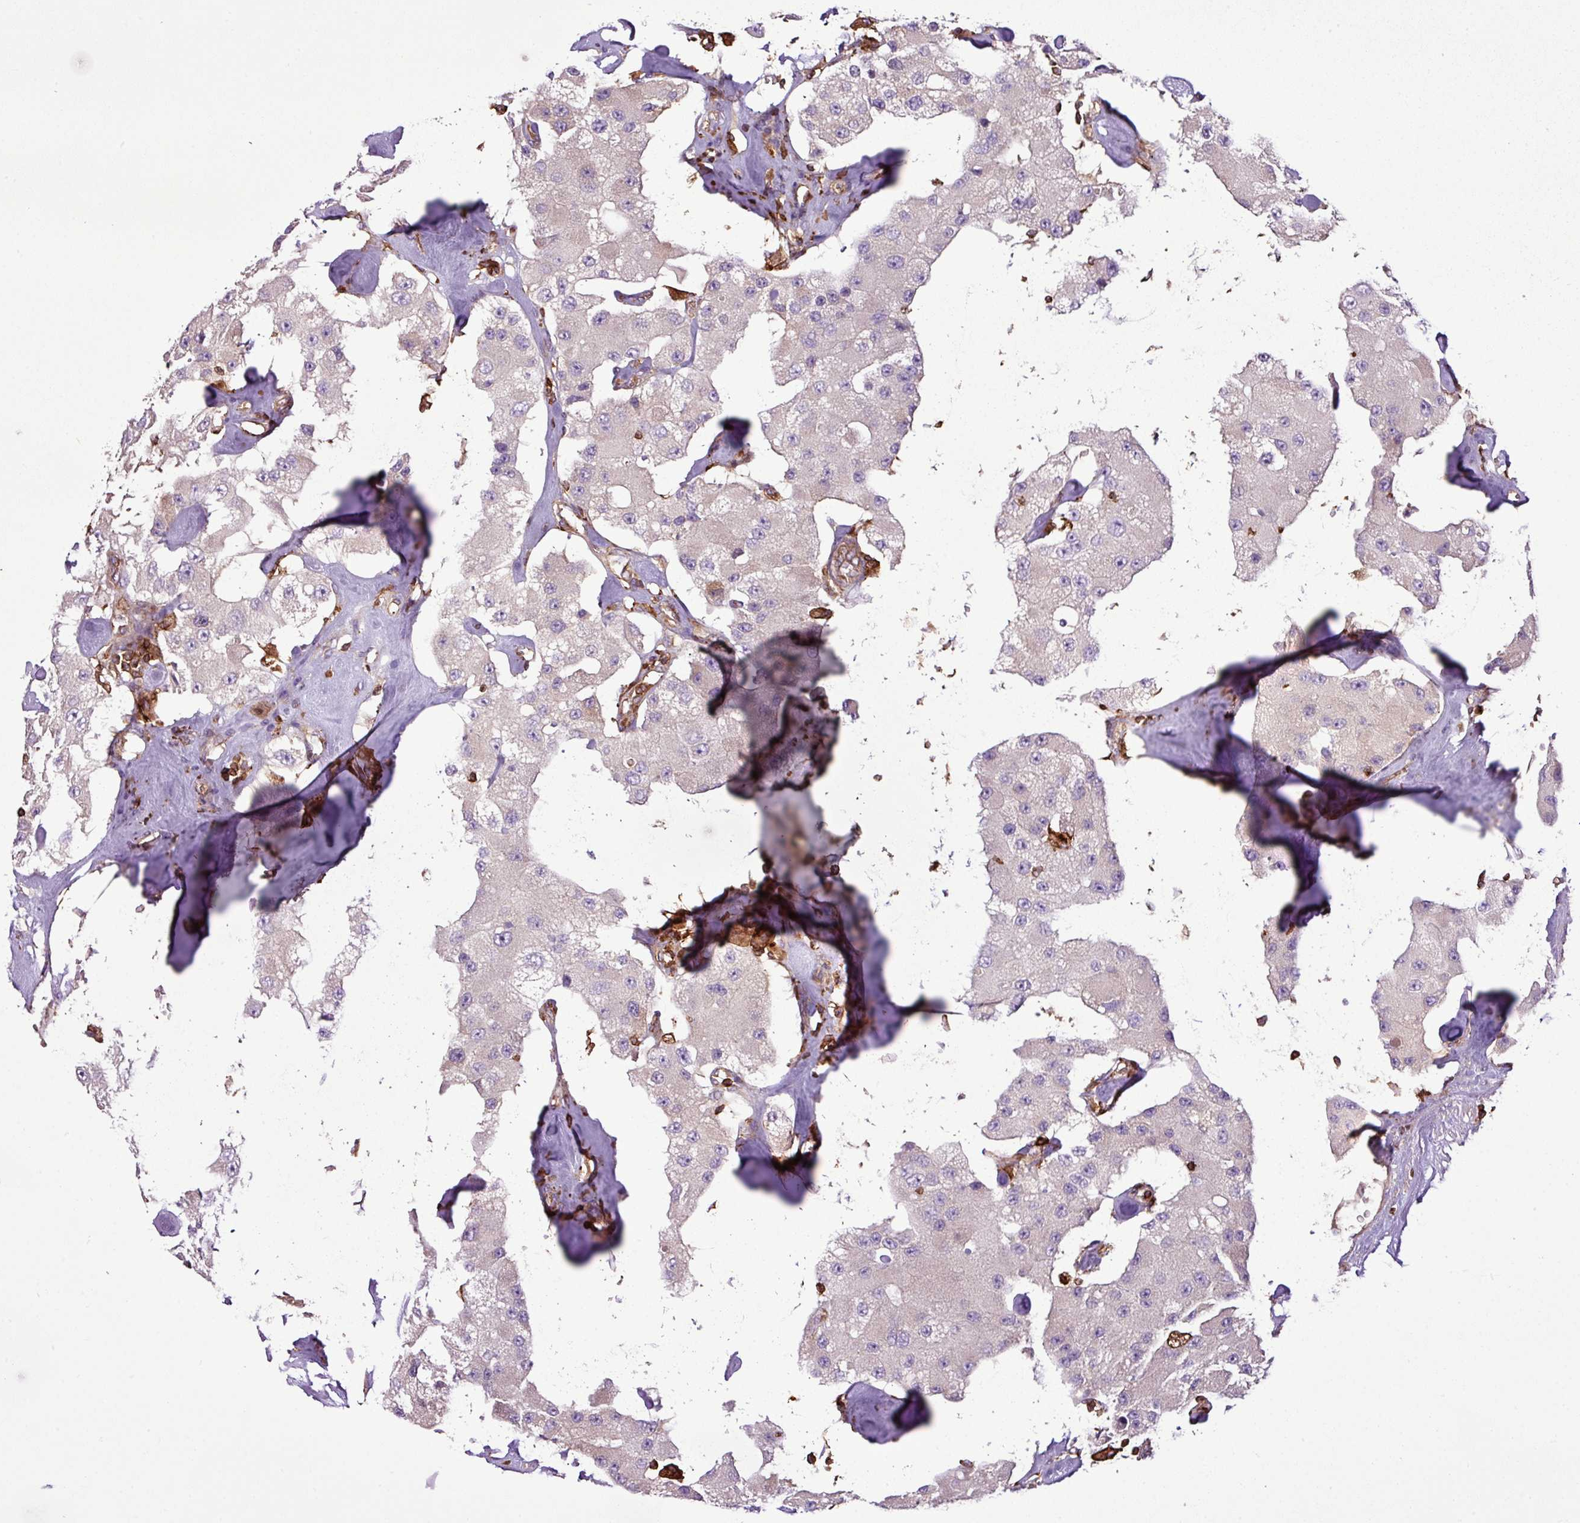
{"staining": {"intensity": "negative", "quantity": "none", "location": "none"}, "tissue": "carcinoid", "cell_type": "Tumor cells", "image_type": "cancer", "snomed": [{"axis": "morphology", "description": "Carcinoid, malignant, NOS"}, {"axis": "topography", "description": "Pancreas"}], "caption": "An image of human malignant carcinoid is negative for staining in tumor cells.", "gene": "PGAP6", "patient": {"sex": "male", "age": 41}}